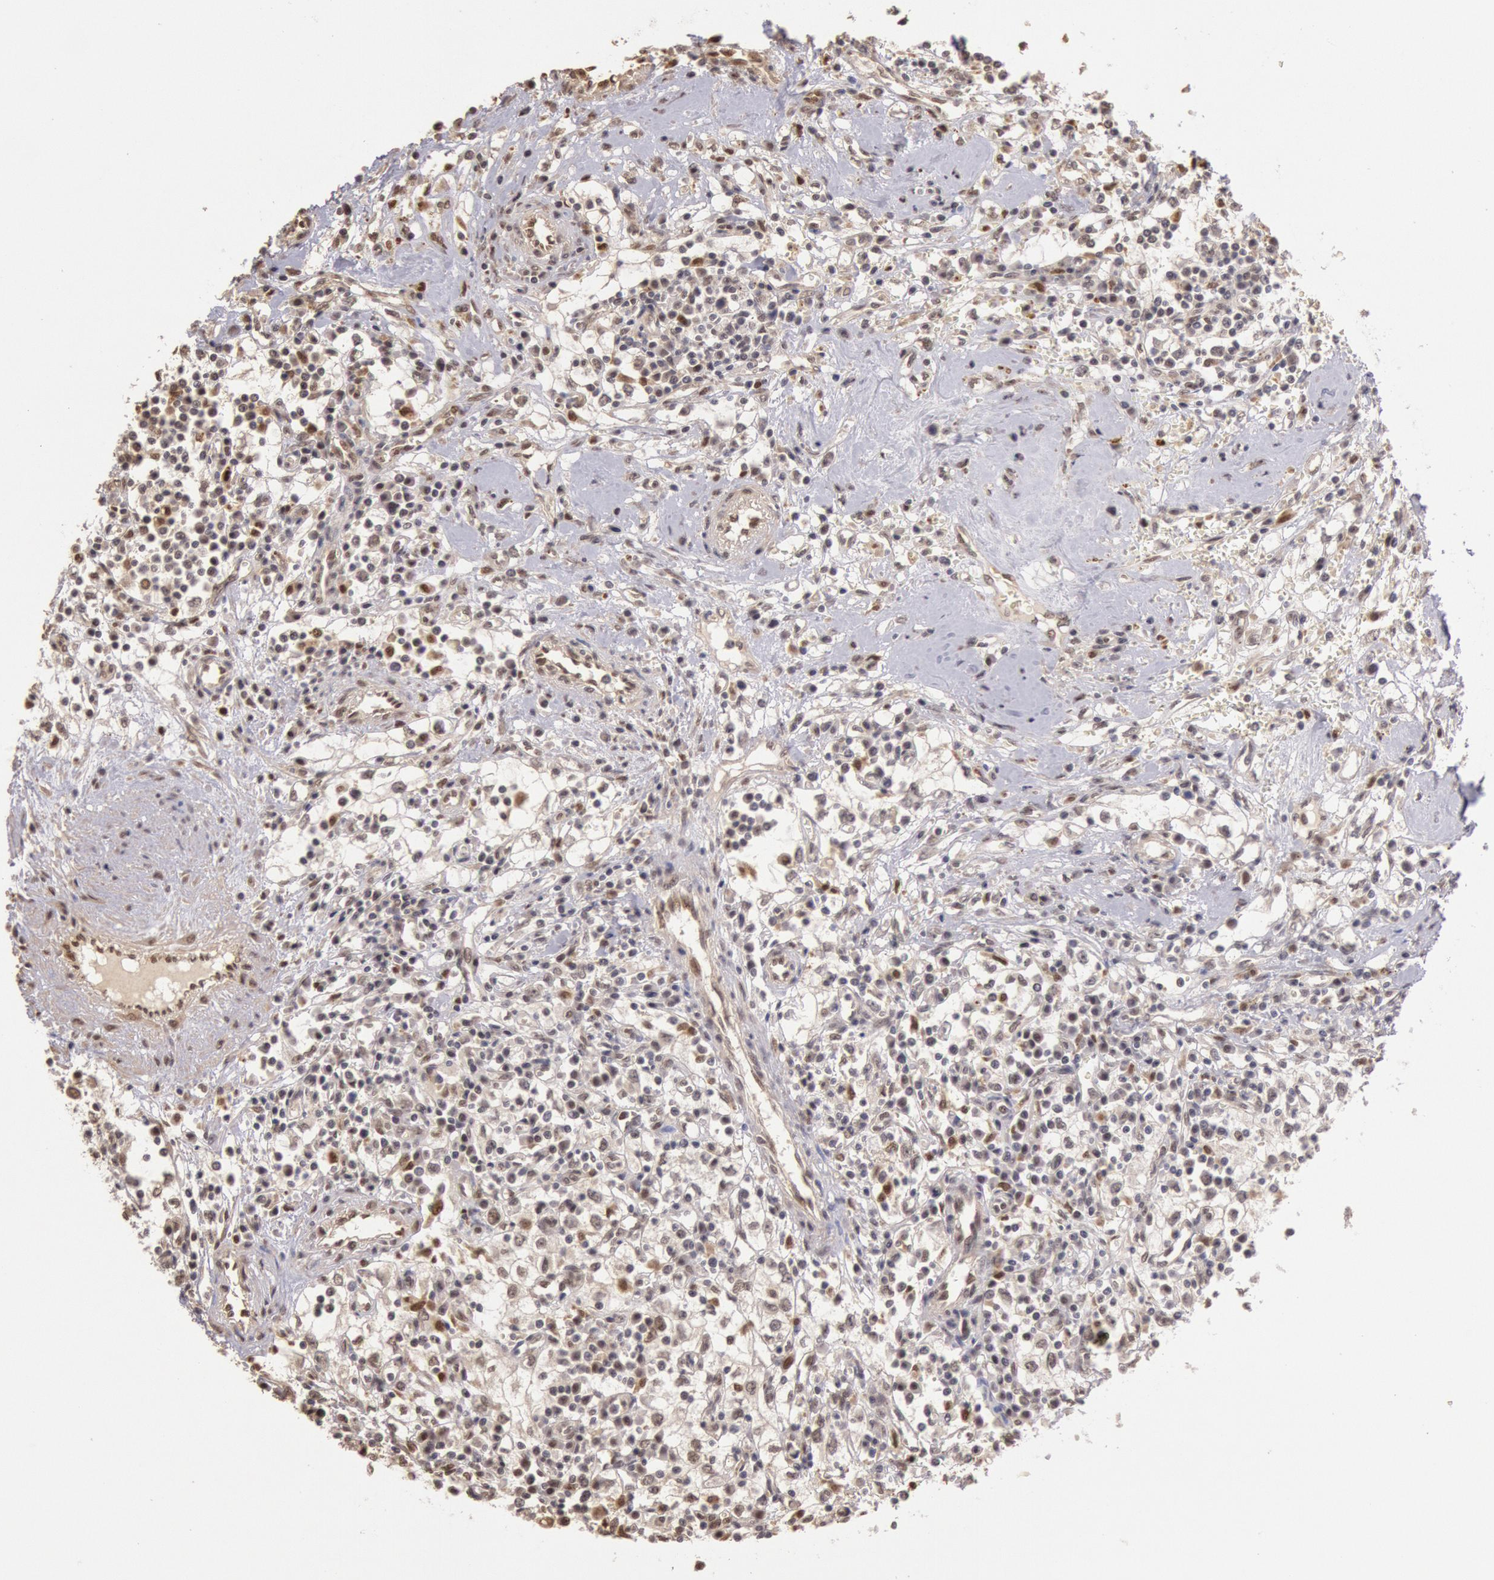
{"staining": {"intensity": "weak", "quantity": "25%-75%", "location": "nuclear"}, "tissue": "renal cancer", "cell_type": "Tumor cells", "image_type": "cancer", "snomed": [{"axis": "morphology", "description": "Adenocarcinoma, NOS"}, {"axis": "topography", "description": "Kidney"}], "caption": "Brown immunohistochemical staining in human renal cancer reveals weak nuclear staining in approximately 25%-75% of tumor cells. Immunohistochemistry (ihc) stains the protein of interest in brown and the nuclei are stained blue.", "gene": "LIG4", "patient": {"sex": "male", "age": 82}}